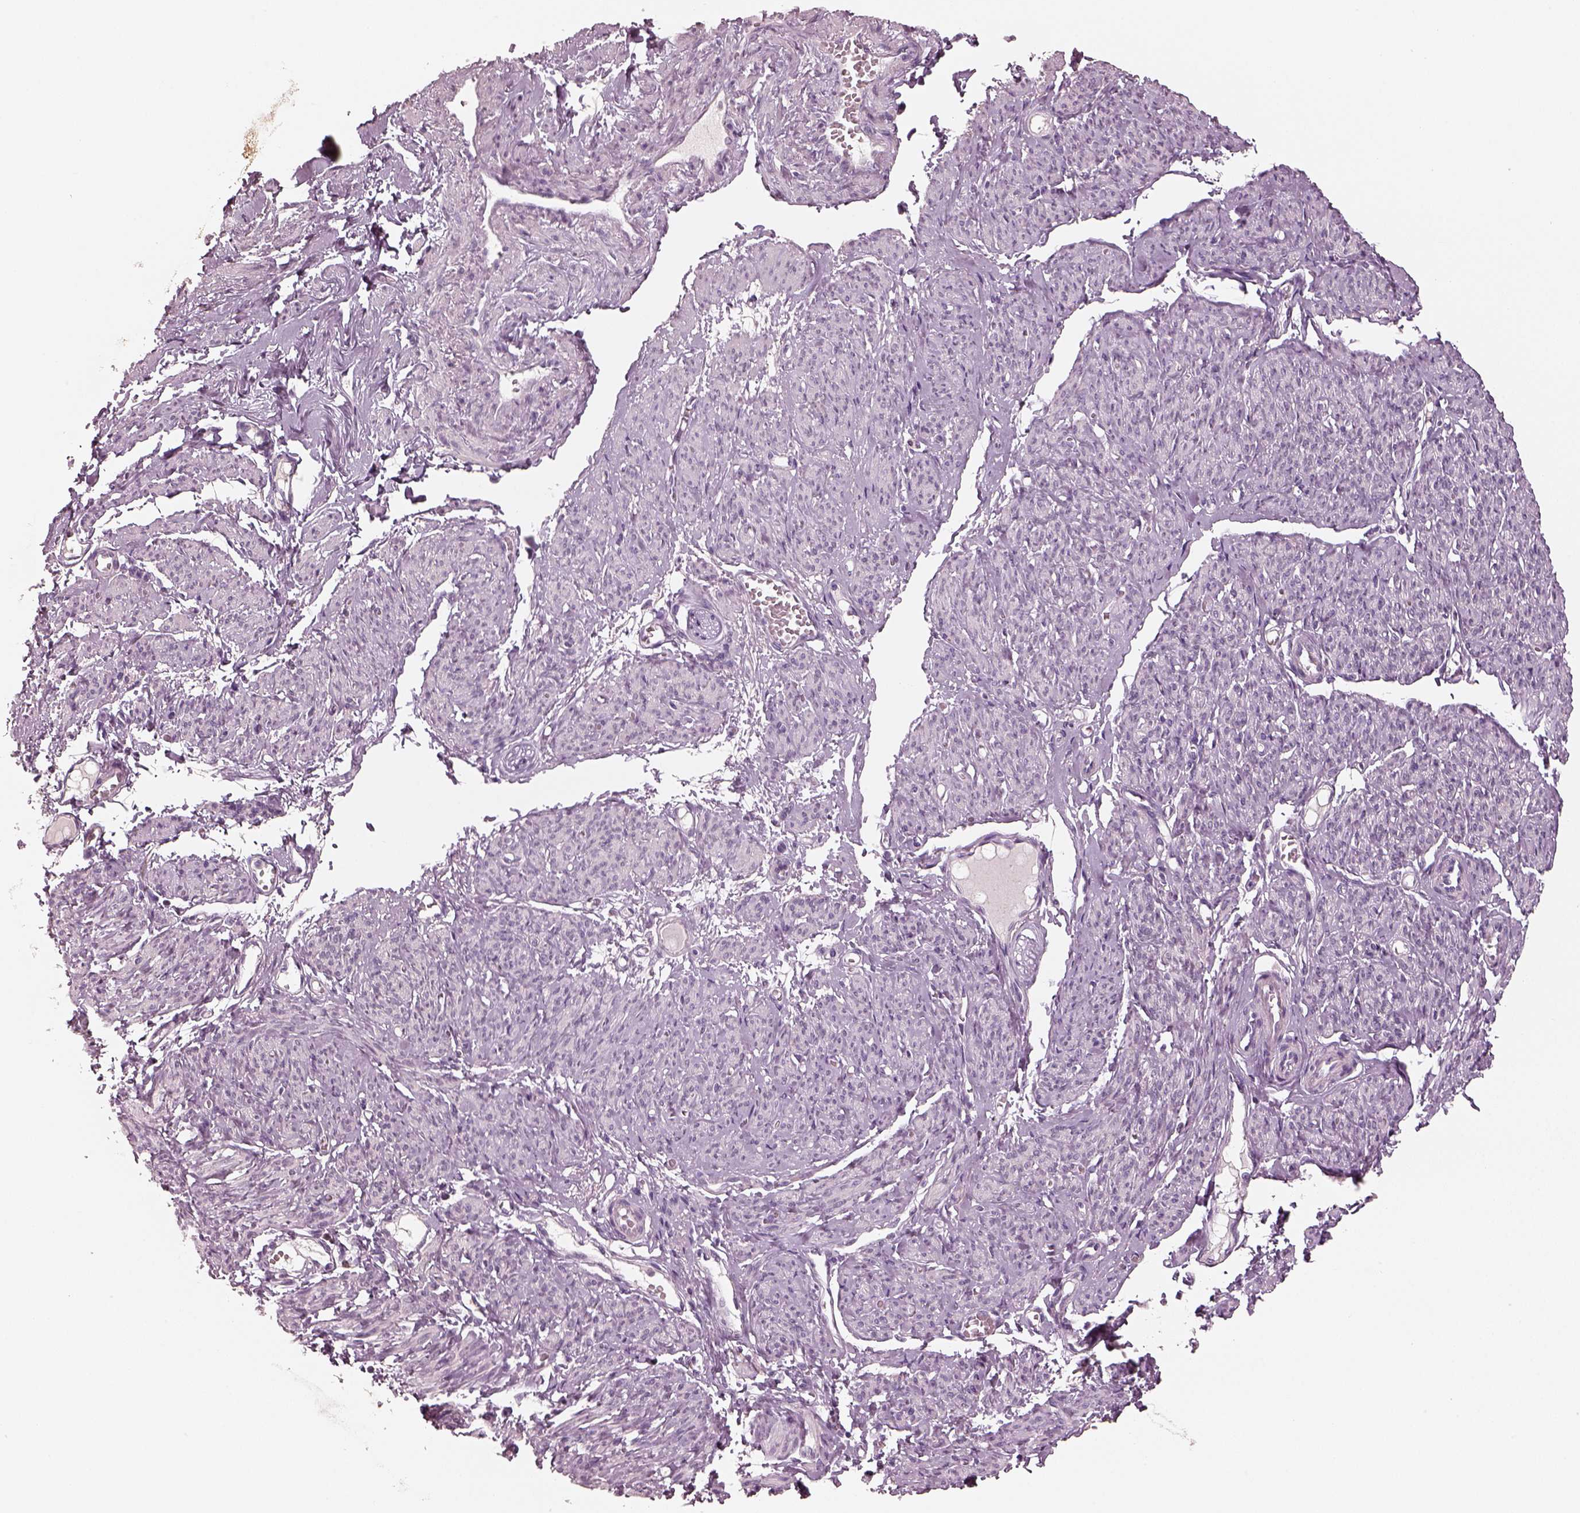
{"staining": {"intensity": "negative", "quantity": "none", "location": "none"}, "tissue": "smooth muscle", "cell_type": "Smooth muscle cells", "image_type": "normal", "snomed": [{"axis": "morphology", "description": "Normal tissue, NOS"}, {"axis": "topography", "description": "Smooth muscle"}], "caption": "Smooth muscle stained for a protein using immunohistochemistry (IHC) demonstrates no expression smooth muscle cells.", "gene": "EGR4", "patient": {"sex": "female", "age": 65}}